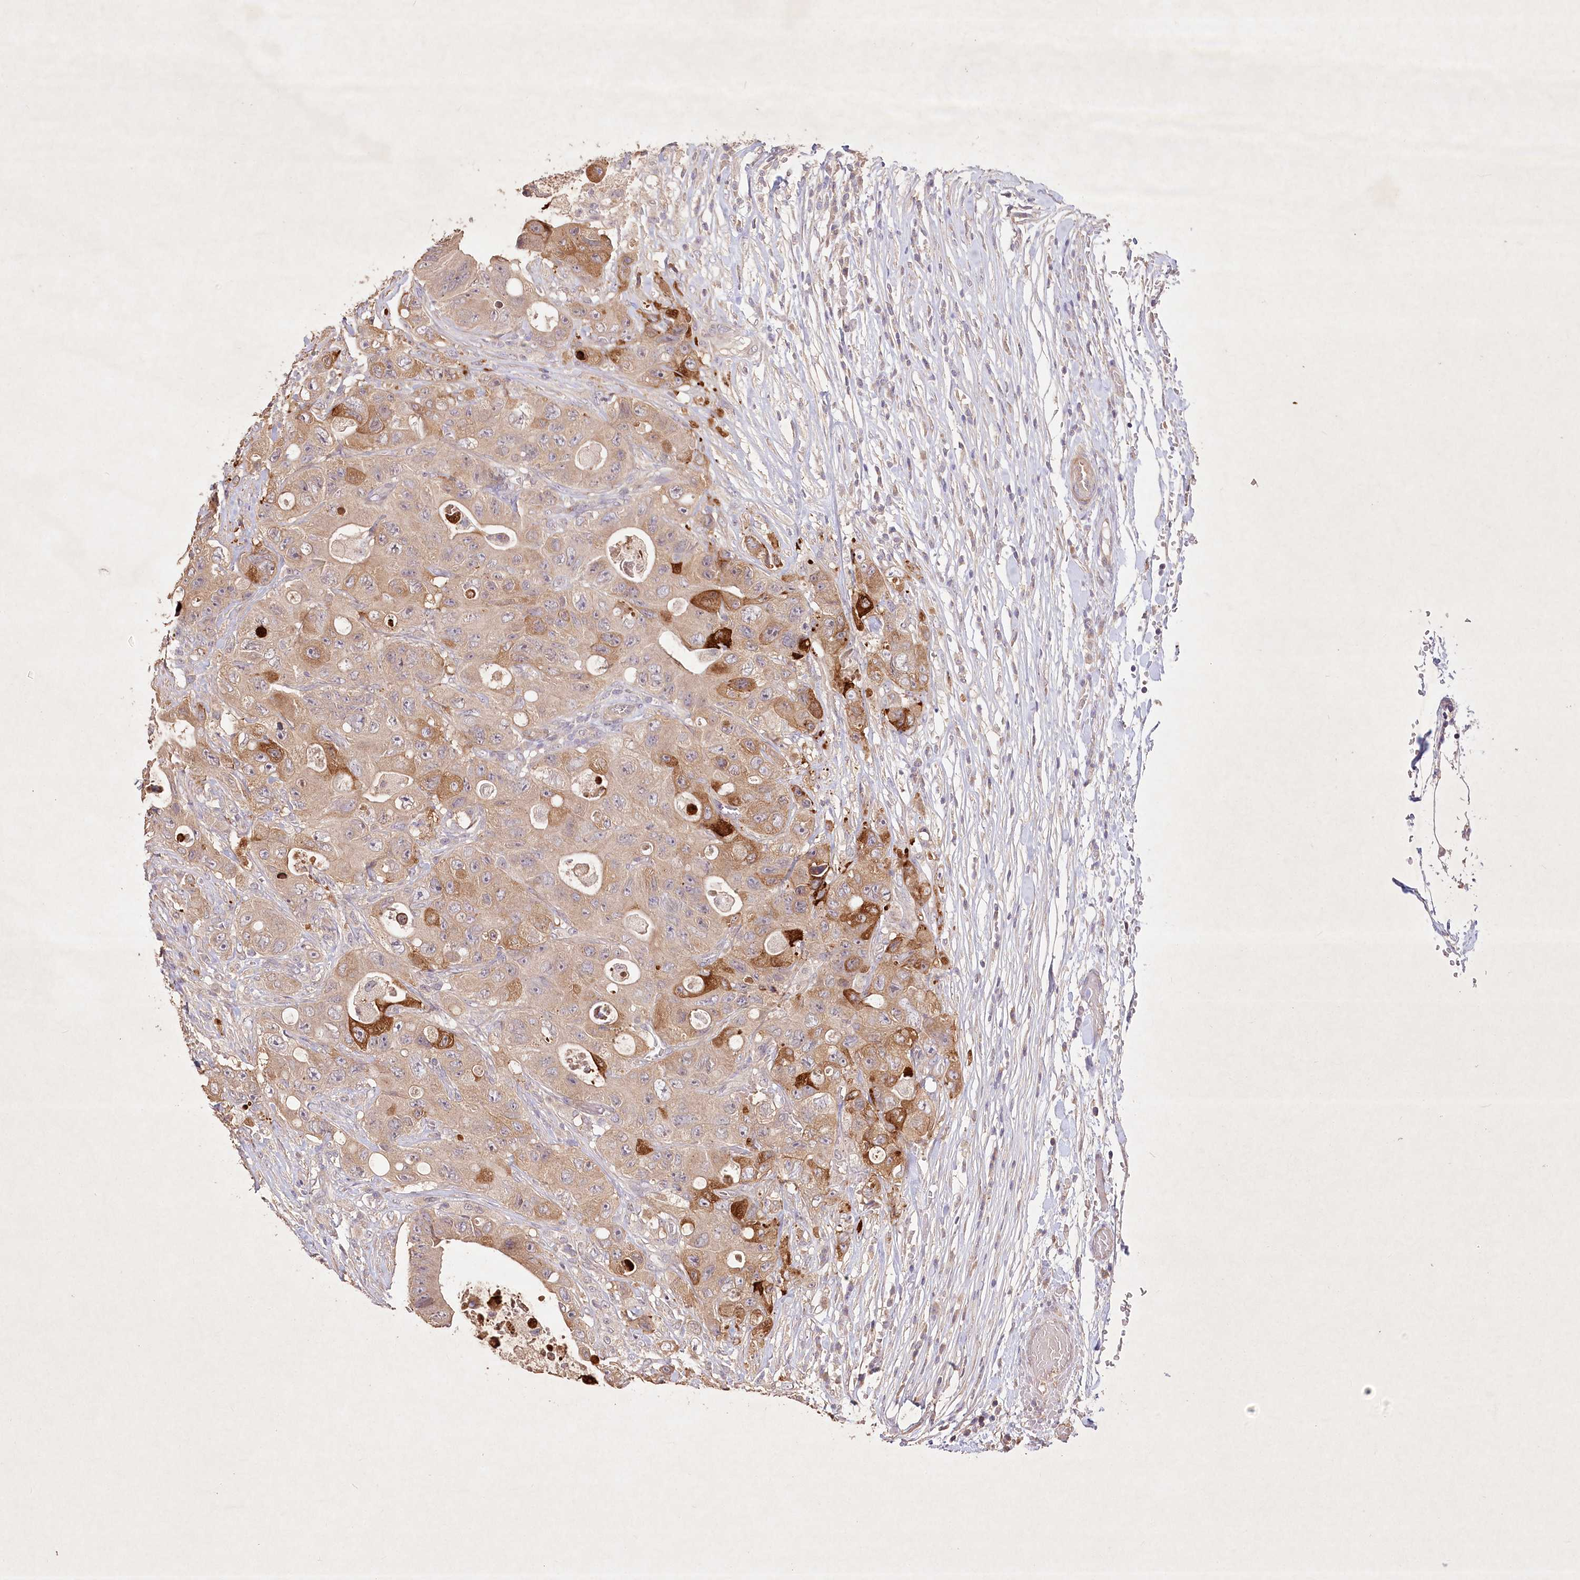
{"staining": {"intensity": "moderate", "quantity": ">75%", "location": "cytoplasmic/membranous"}, "tissue": "colorectal cancer", "cell_type": "Tumor cells", "image_type": "cancer", "snomed": [{"axis": "morphology", "description": "Adenocarcinoma, NOS"}, {"axis": "topography", "description": "Colon"}], "caption": "Immunohistochemical staining of colorectal cancer displays medium levels of moderate cytoplasmic/membranous protein expression in about >75% of tumor cells. (IHC, brightfield microscopy, high magnification).", "gene": "IRAK1BP1", "patient": {"sex": "female", "age": 46}}